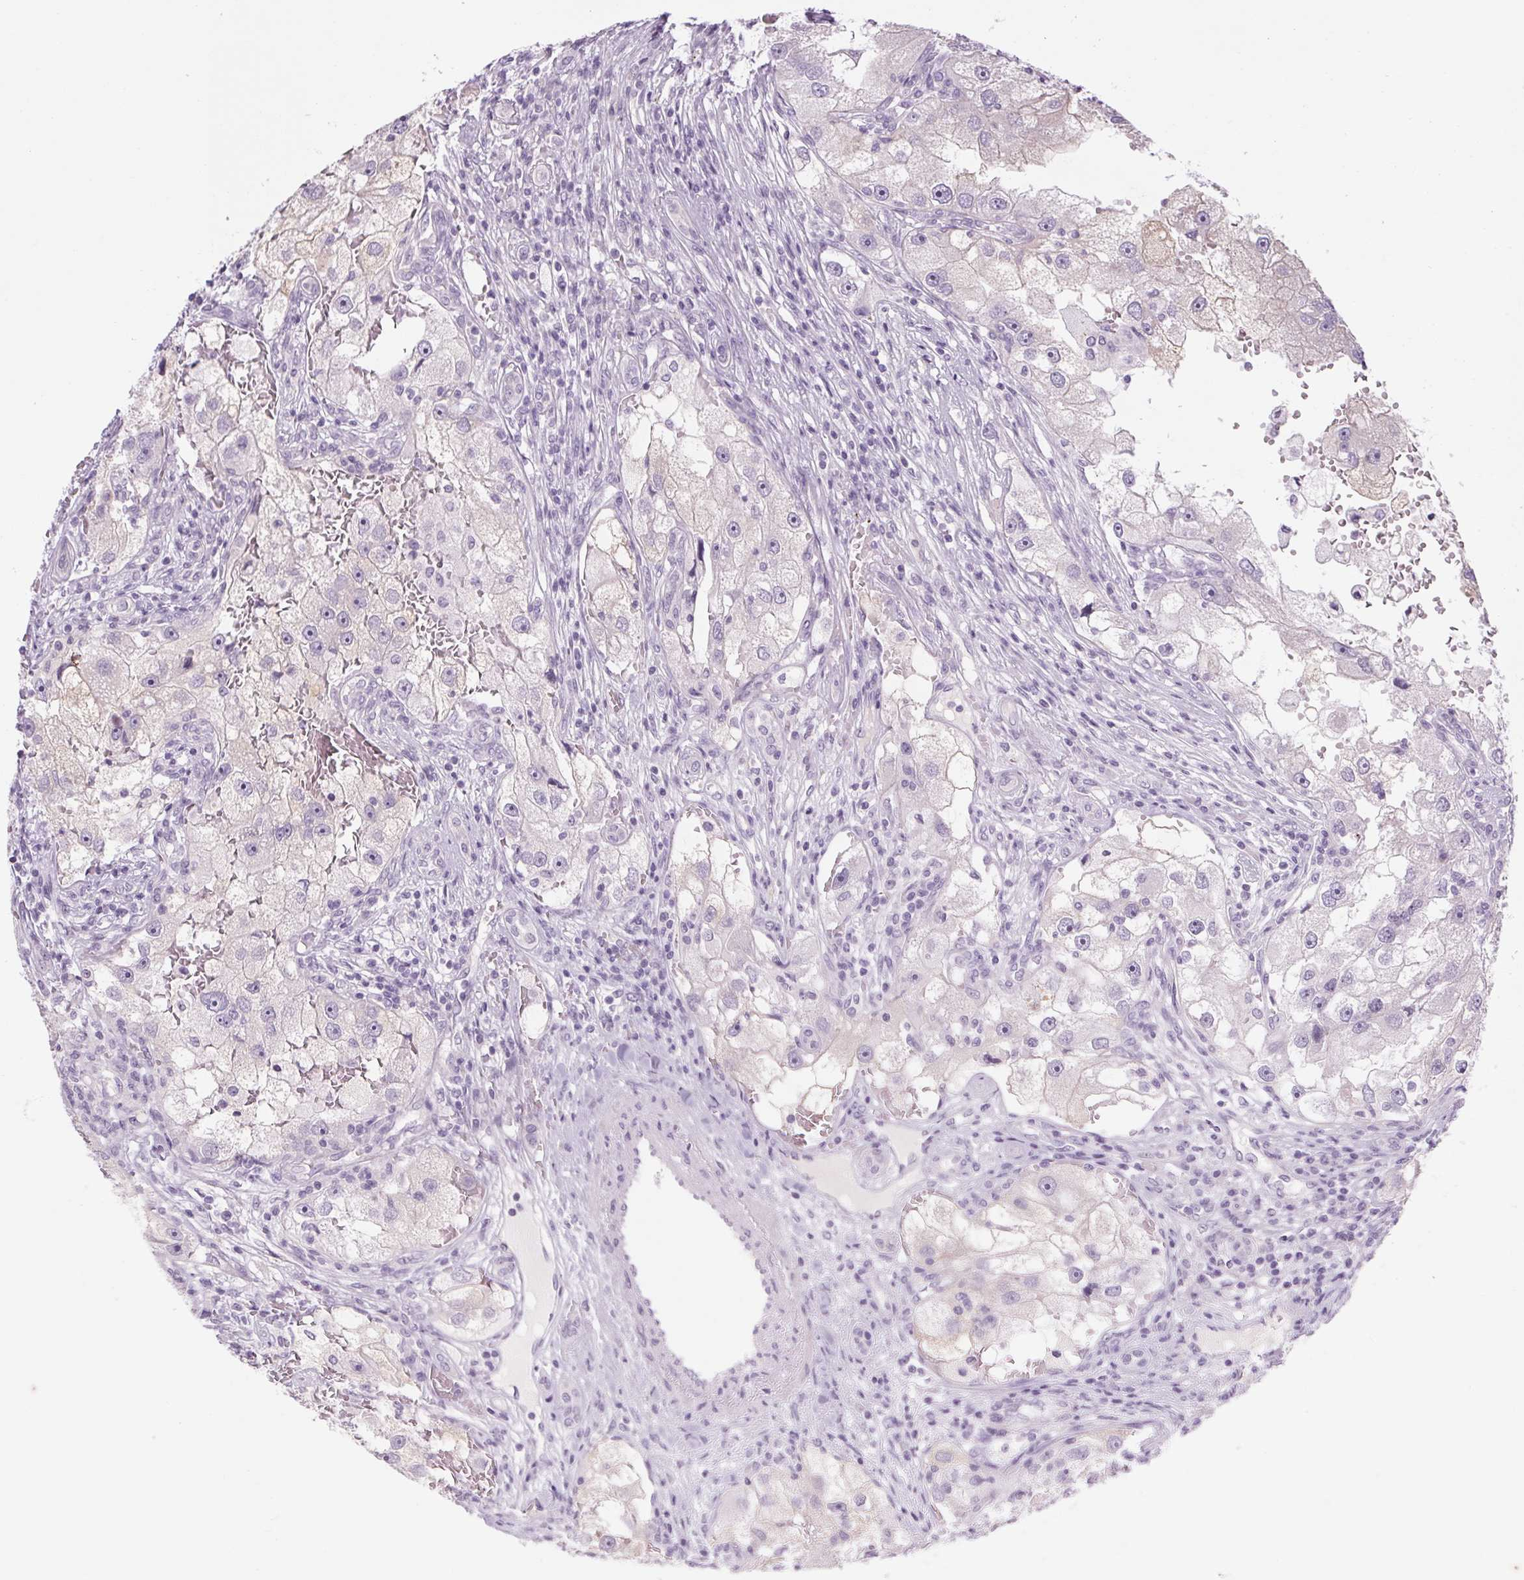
{"staining": {"intensity": "weak", "quantity": "<25%", "location": "cytoplasmic/membranous"}, "tissue": "renal cancer", "cell_type": "Tumor cells", "image_type": "cancer", "snomed": [{"axis": "morphology", "description": "Adenocarcinoma, NOS"}, {"axis": "topography", "description": "Kidney"}], "caption": "Immunohistochemistry histopathology image of human renal adenocarcinoma stained for a protein (brown), which displays no positivity in tumor cells.", "gene": "RPTN", "patient": {"sex": "male", "age": 63}}